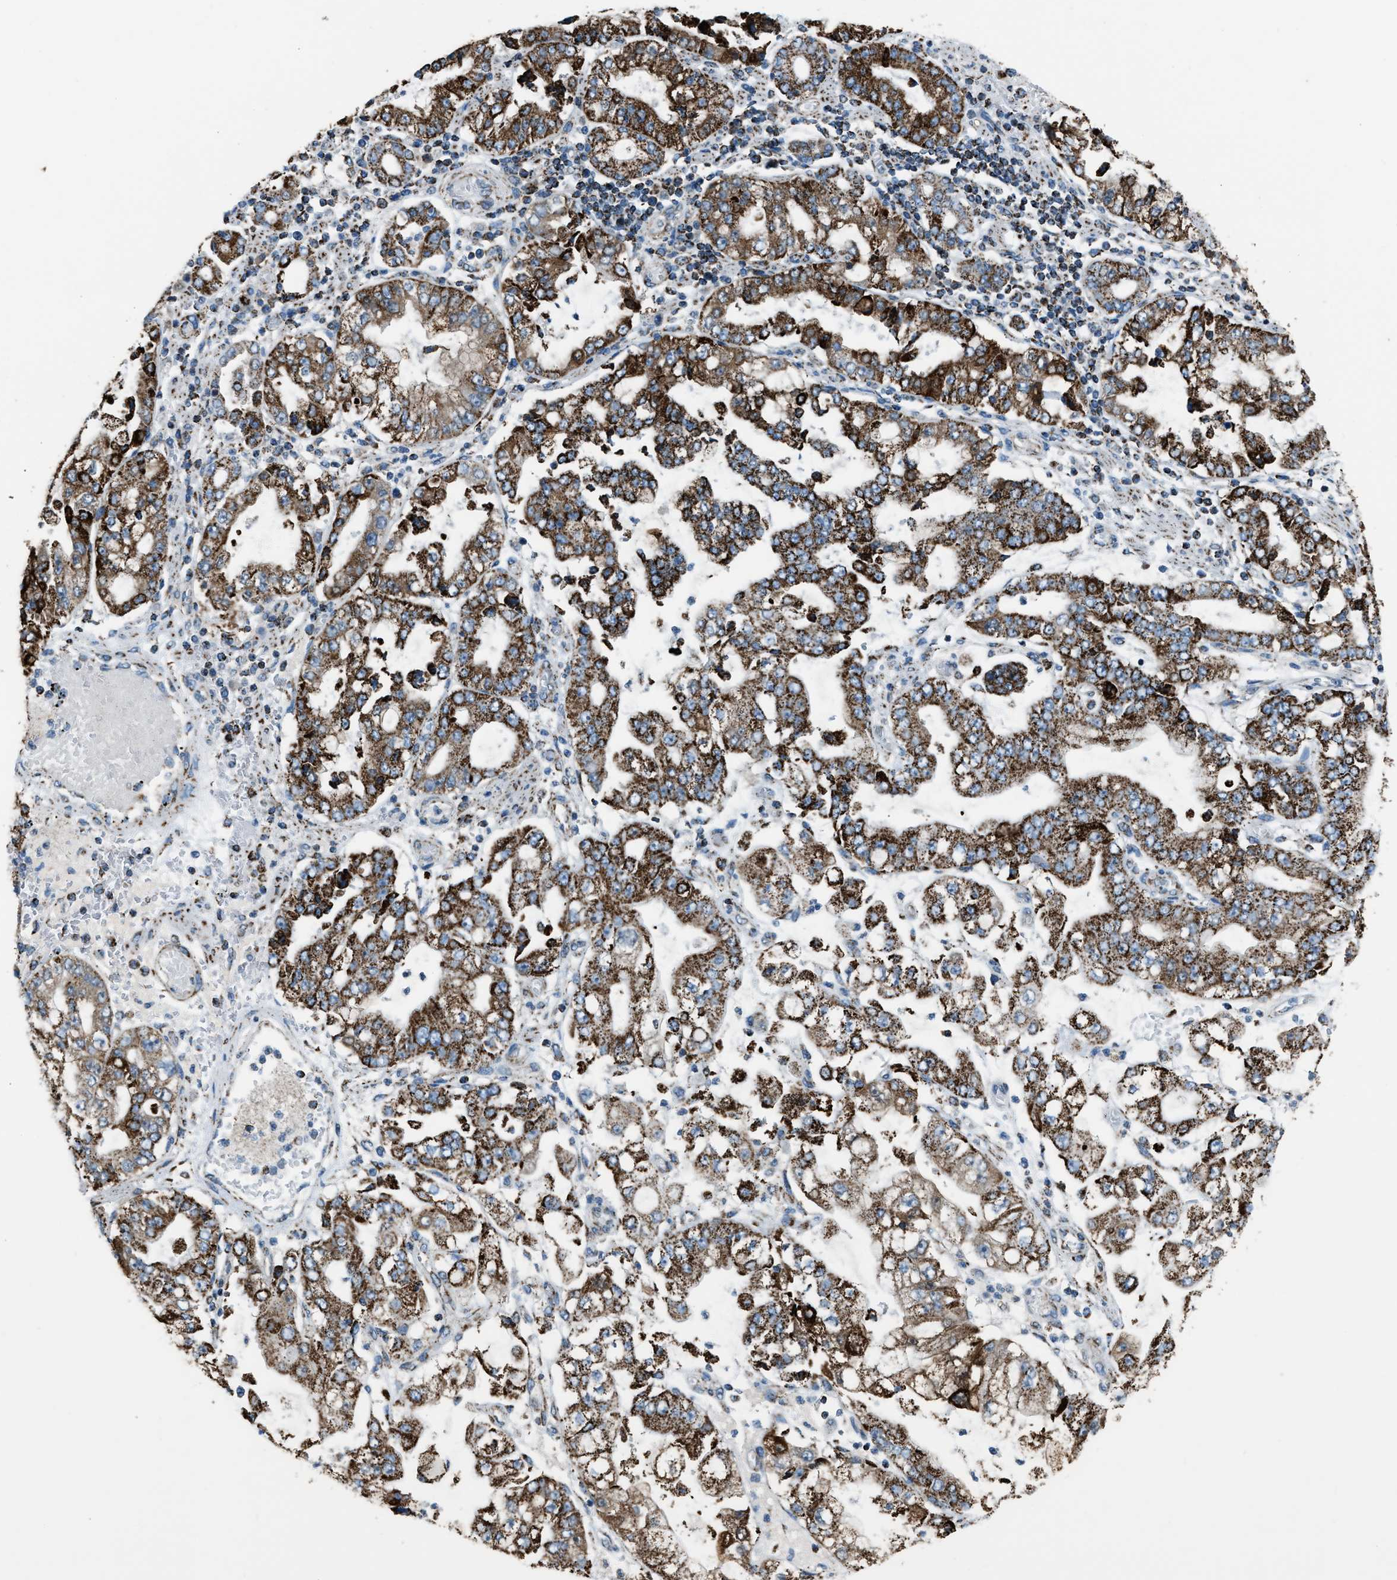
{"staining": {"intensity": "strong", "quantity": ">75%", "location": "cytoplasmic/membranous"}, "tissue": "stomach cancer", "cell_type": "Tumor cells", "image_type": "cancer", "snomed": [{"axis": "morphology", "description": "Adenocarcinoma, NOS"}, {"axis": "topography", "description": "Stomach"}], "caption": "Protein positivity by IHC shows strong cytoplasmic/membranous positivity in approximately >75% of tumor cells in stomach adenocarcinoma.", "gene": "MDH2", "patient": {"sex": "male", "age": 76}}